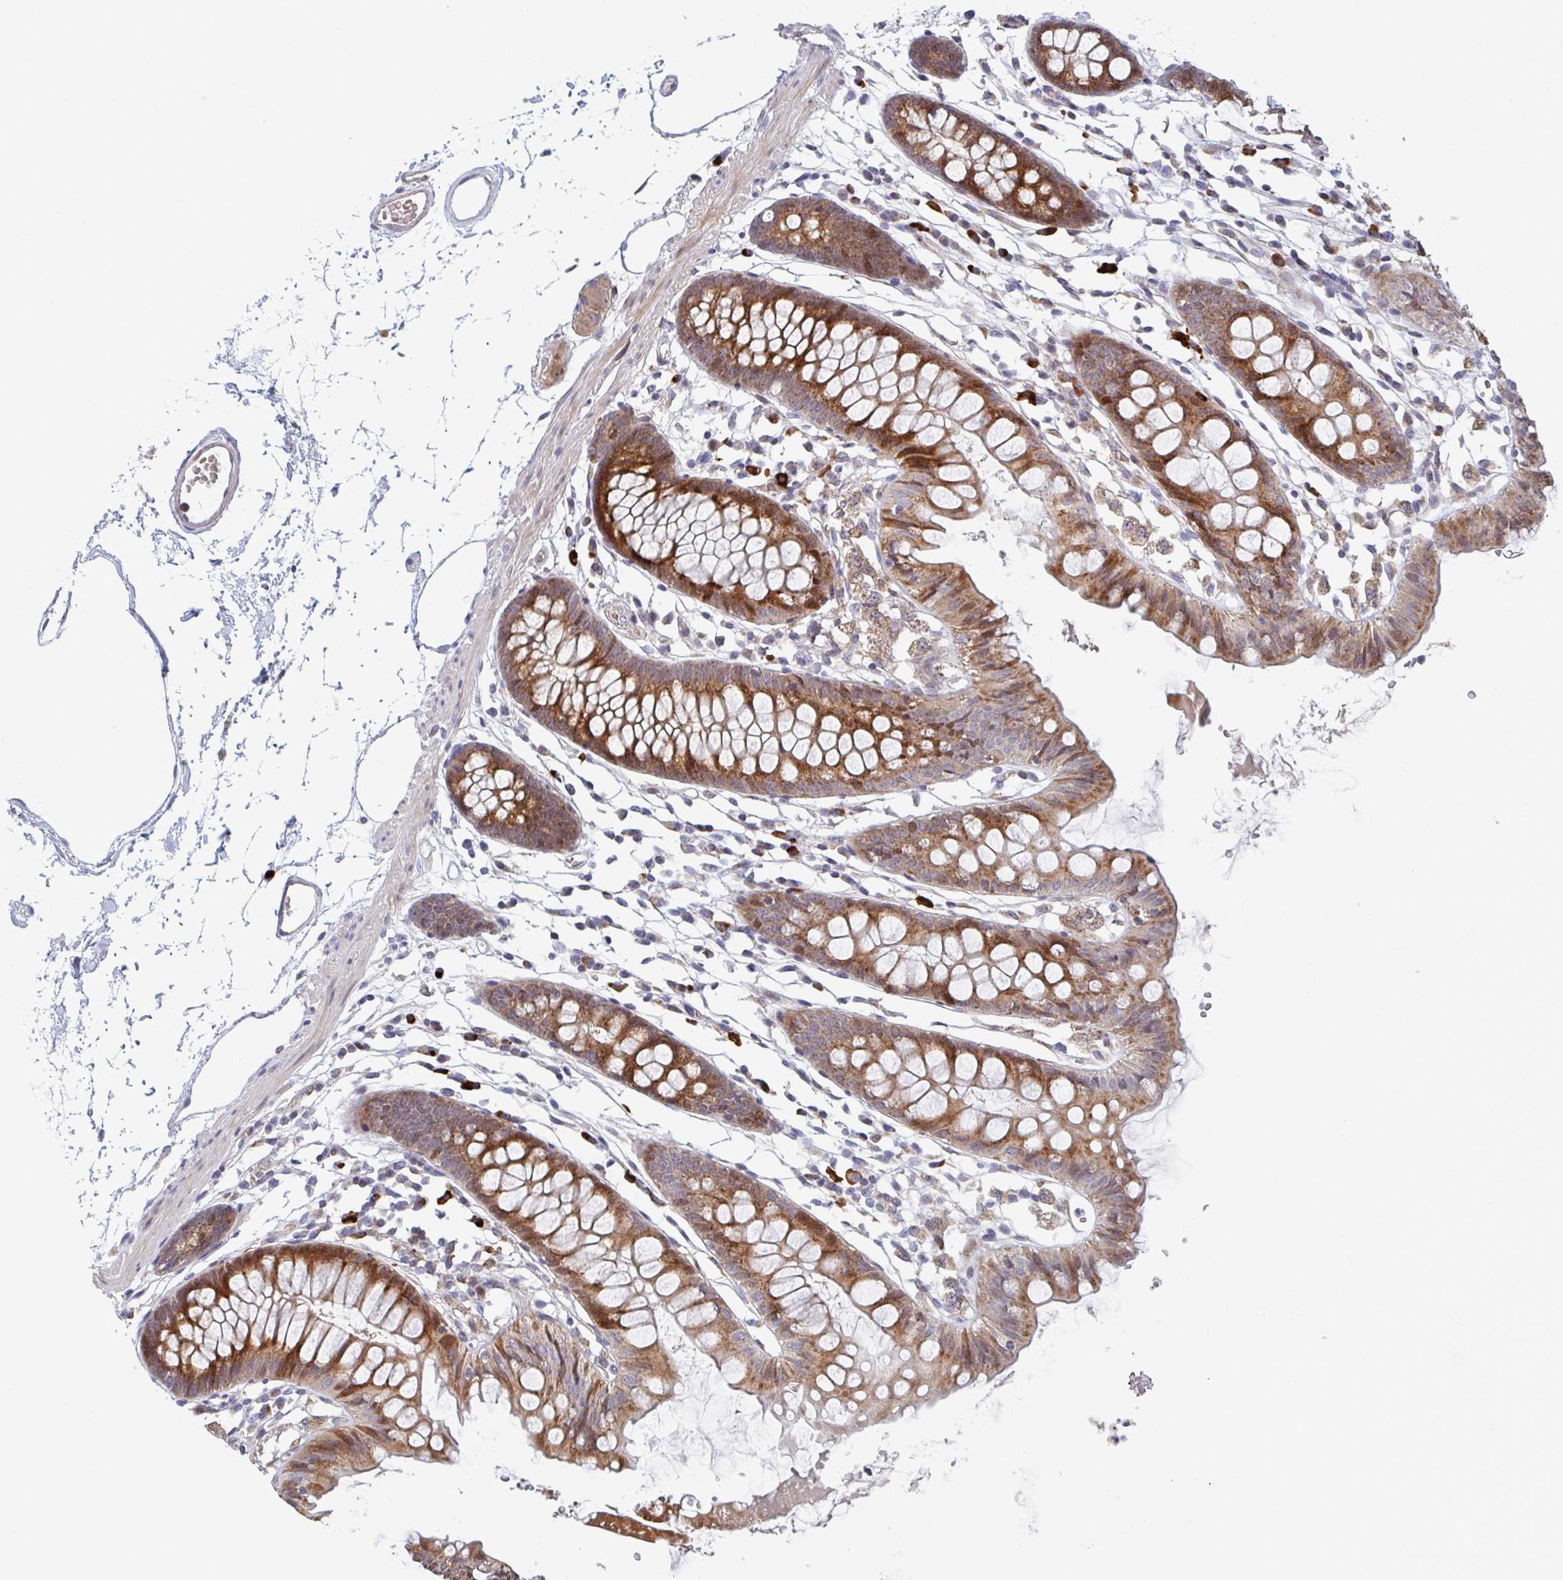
{"staining": {"intensity": "moderate", "quantity": ">75%", "location": "cytoplasmic/membranous"}, "tissue": "colon", "cell_type": "Endothelial cells", "image_type": "normal", "snomed": [{"axis": "morphology", "description": "Normal tissue, NOS"}, {"axis": "topography", "description": "Colon"}], "caption": "Normal colon was stained to show a protein in brown. There is medium levels of moderate cytoplasmic/membranous staining in about >75% of endothelial cells.", "gene": "ZNF644", "patient": {"sex": "female", "age": 84}}